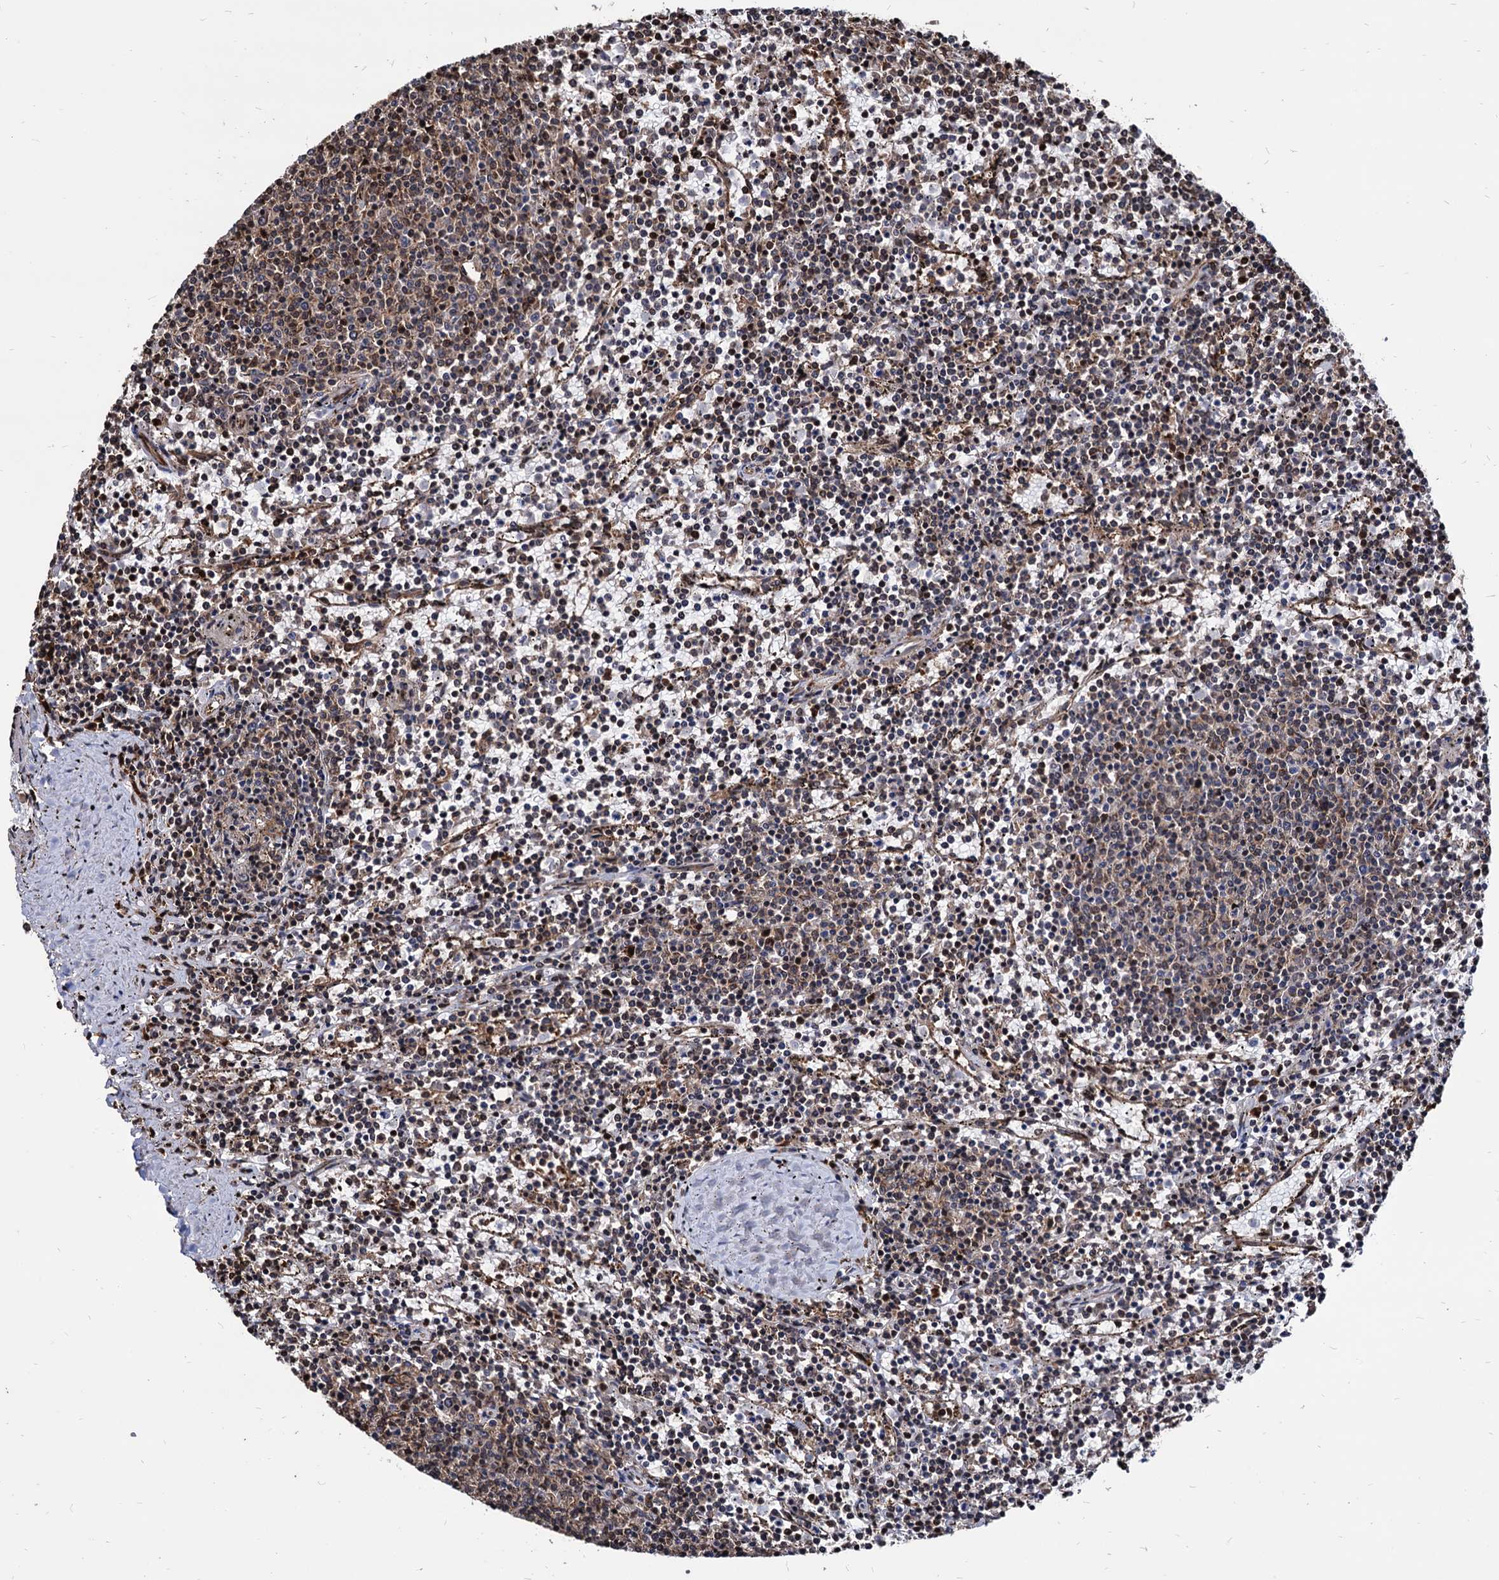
{"staining": {"intensity": "weak", "quantity": "<25%", "location": "cytoplasmic/membranous"}, "tissue": "lymphoma", "cell_type": "Tumor cells", "image_type": "cancer", "snomed": [{"axis": "morphology", "description": "Malignant lymphoma, non-Hodgkin's type, Low grade"}, {"axis": "topography", "description": "Spleen"}], "caption": "The micrograph displays no staining of tumor cells in lymphoma. The staining is performed using DAB (3,3'-diaminobenzidine) brown chromogen with nuclei counter-stained in using hematoxylin.", "gene": "ANKRD12", "patient": {"sex": "female", "age": 50}}